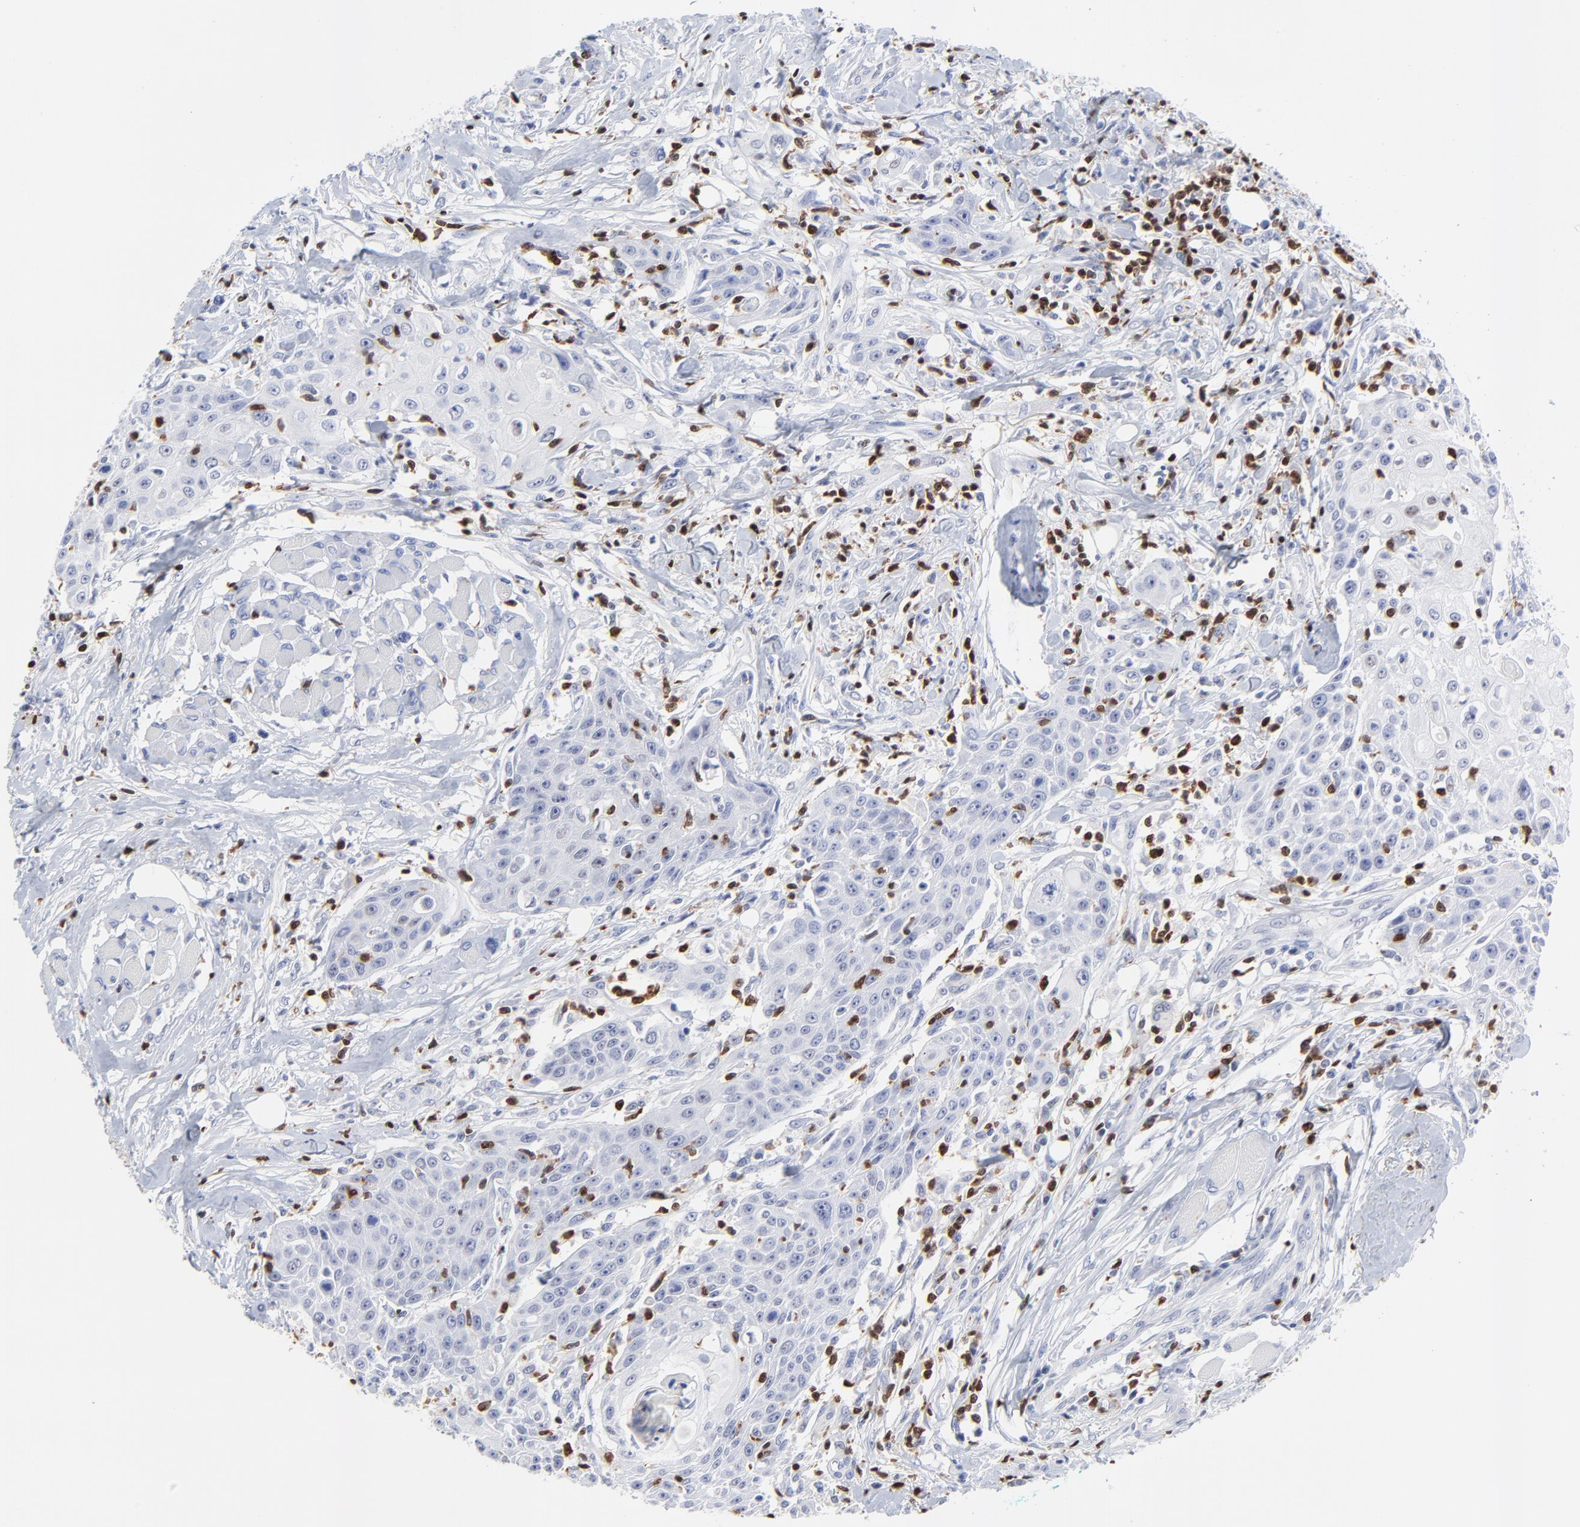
{"staining": {"intensity": "negative", "quantity": "none", "location": "none"}, "tissue": "head and neck cancer", "cell_type": "Tumor cells", "image_type": "cancer", "snomed": [{"axis": "morphology", "description": "Squamous cell carcinoma, NOS"}, {"axis": "topography", "description": "Oral tissue"}, {"axis": "topography", "description": "Head-Neck"}], "caption": "There is no significant positivity in tumor cells of squamous cell carcinoma (head and neck). (Brightfield microscopy of DAB (3,3'-diaminobenzidine) immunohistochemistry at high magnification).", "gene": "ZAP70", "patient": {"sex": "female", "age": 82}}